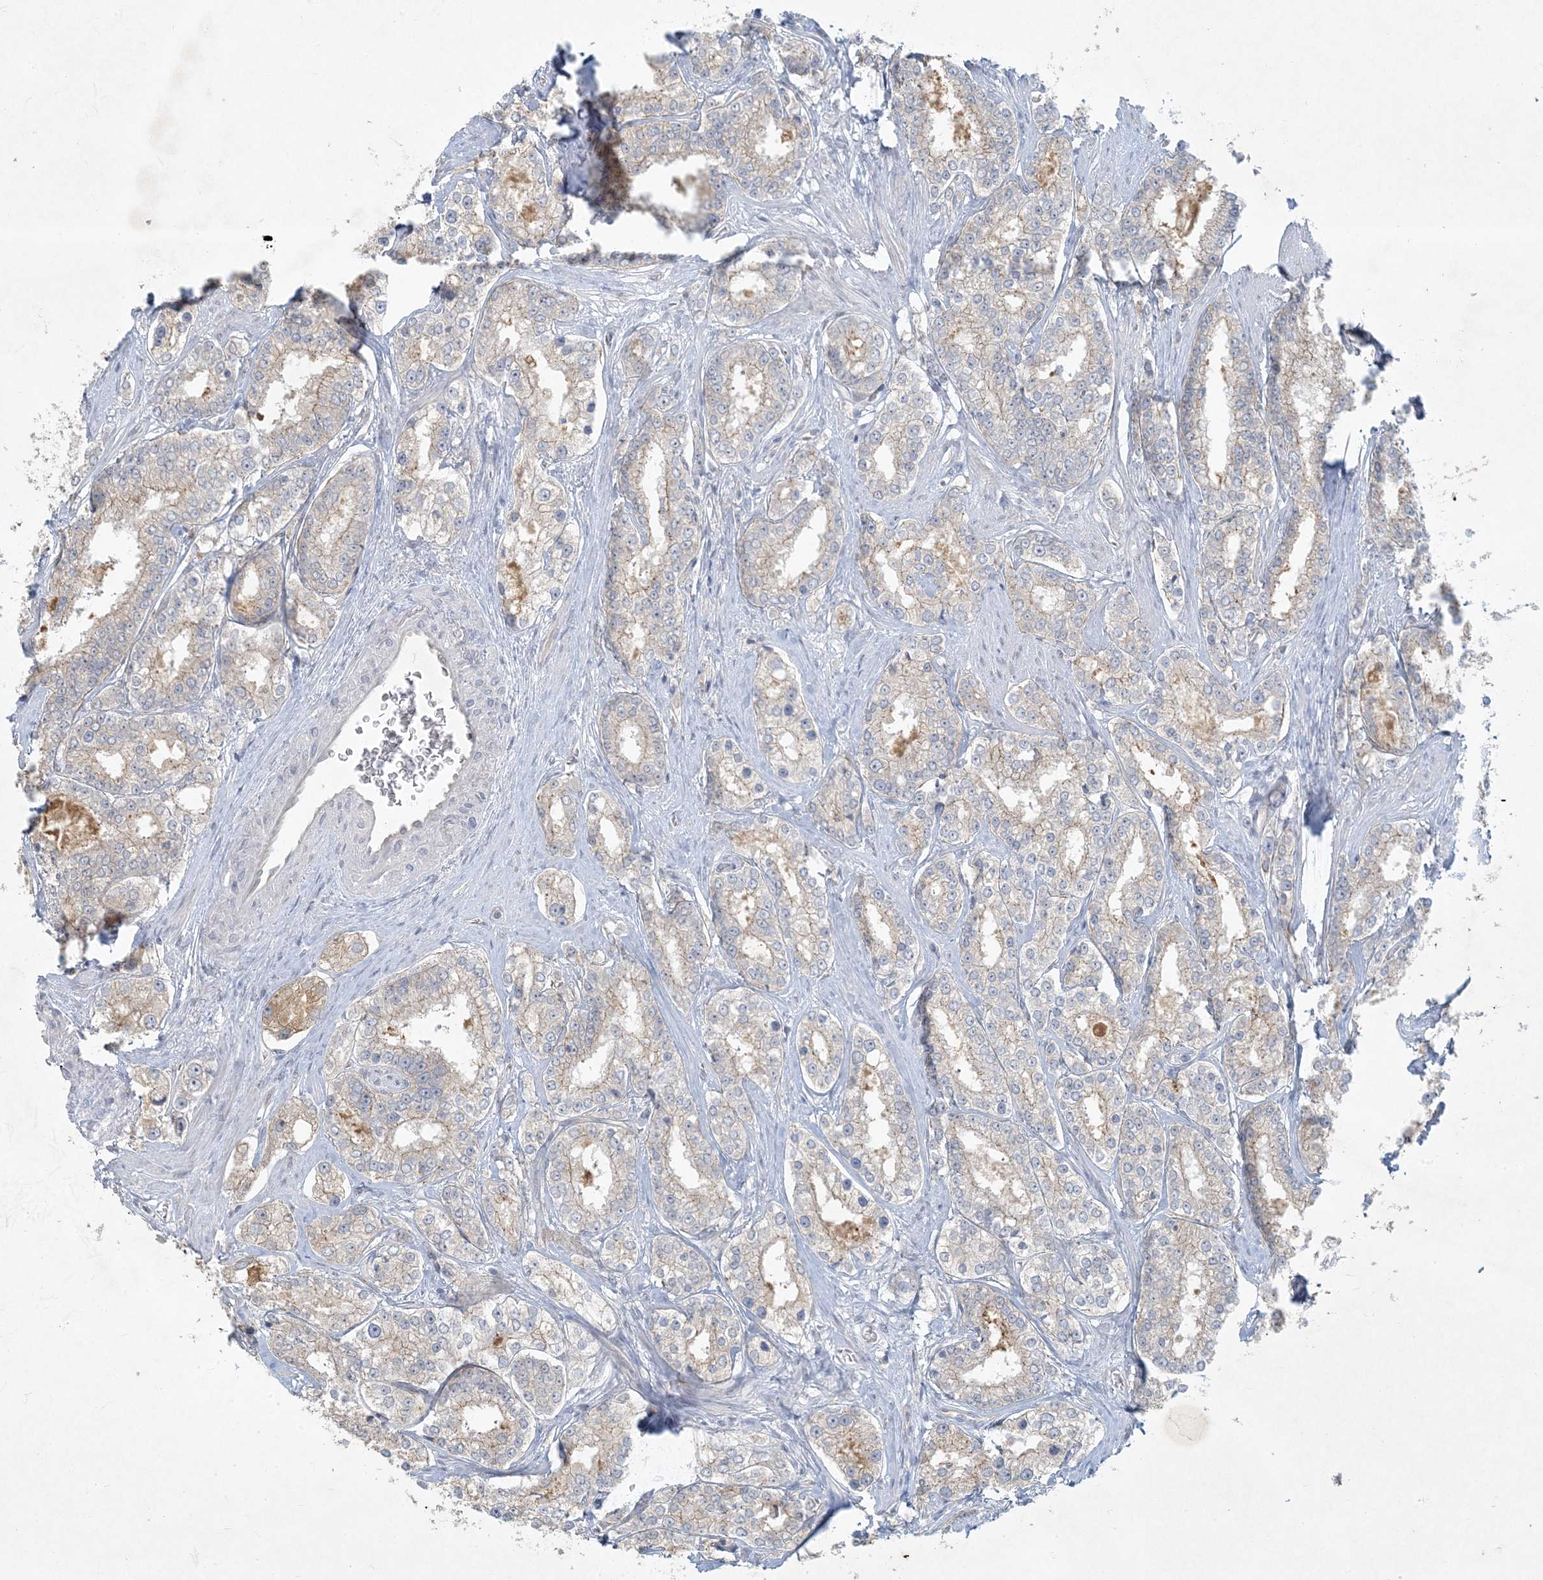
{"staining": {"intensity": "weak", "quantity": ">75%", "location": "cytoplasmic/membranous"}, "tissue": "prostate cancer", "cell_type": "Tumor cells", "image_type": "cancer", "snomed": [{"axis": "morphology", "description": "Normal tissue, NOS"}, {"axis": "morphology", "description": "Adenocarcinoma, High grade"}, {"axis": "topography", "description": "Prostate"}], "caption": "There is low levels of weak cytoplasmic/membranous positivity in tumor cells of prostate cancer (high-grade adenocarcinoma), as demonstrated by immunohistochemical staining (brown color).", "gene": "BCORL1", "patient": {"sex": "male", "age": 83}}